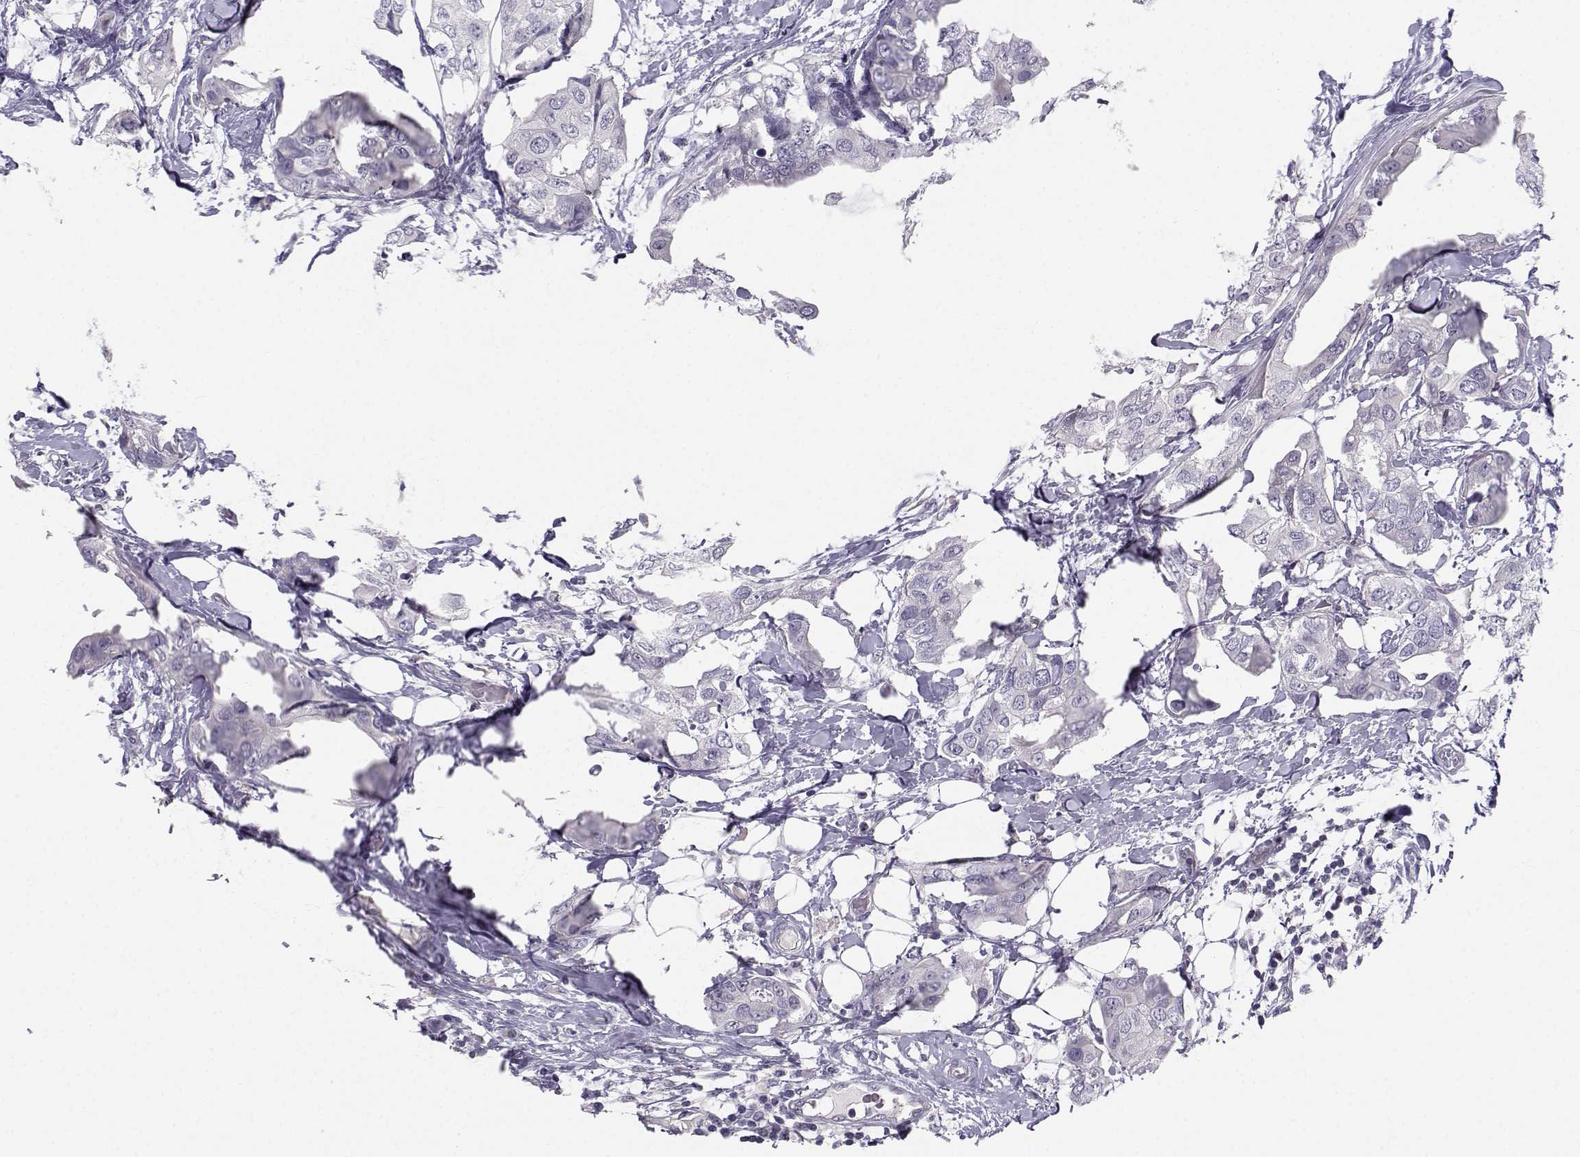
{"staining": {"intensity": "negative", "quantity": "none", "location": "none"}, "tissue": "breast cancer", "cell_type": "Tumor cells", "image_type": "cancer", "snomed": [{"axis": "morphology", "description": "Normal tissue, NOS"}, {"axis": "morphology", "description": "Duct carcinoma"}, {"axis": "topography", "description": "Breast"}], "caption": "The immunohistochemistry image has no significant expression in tumor cells of infiltrating ductal carcinoma (breast) tissue.", "gene": "MROH7", "patient": {"sex": "female", "age": 40}}